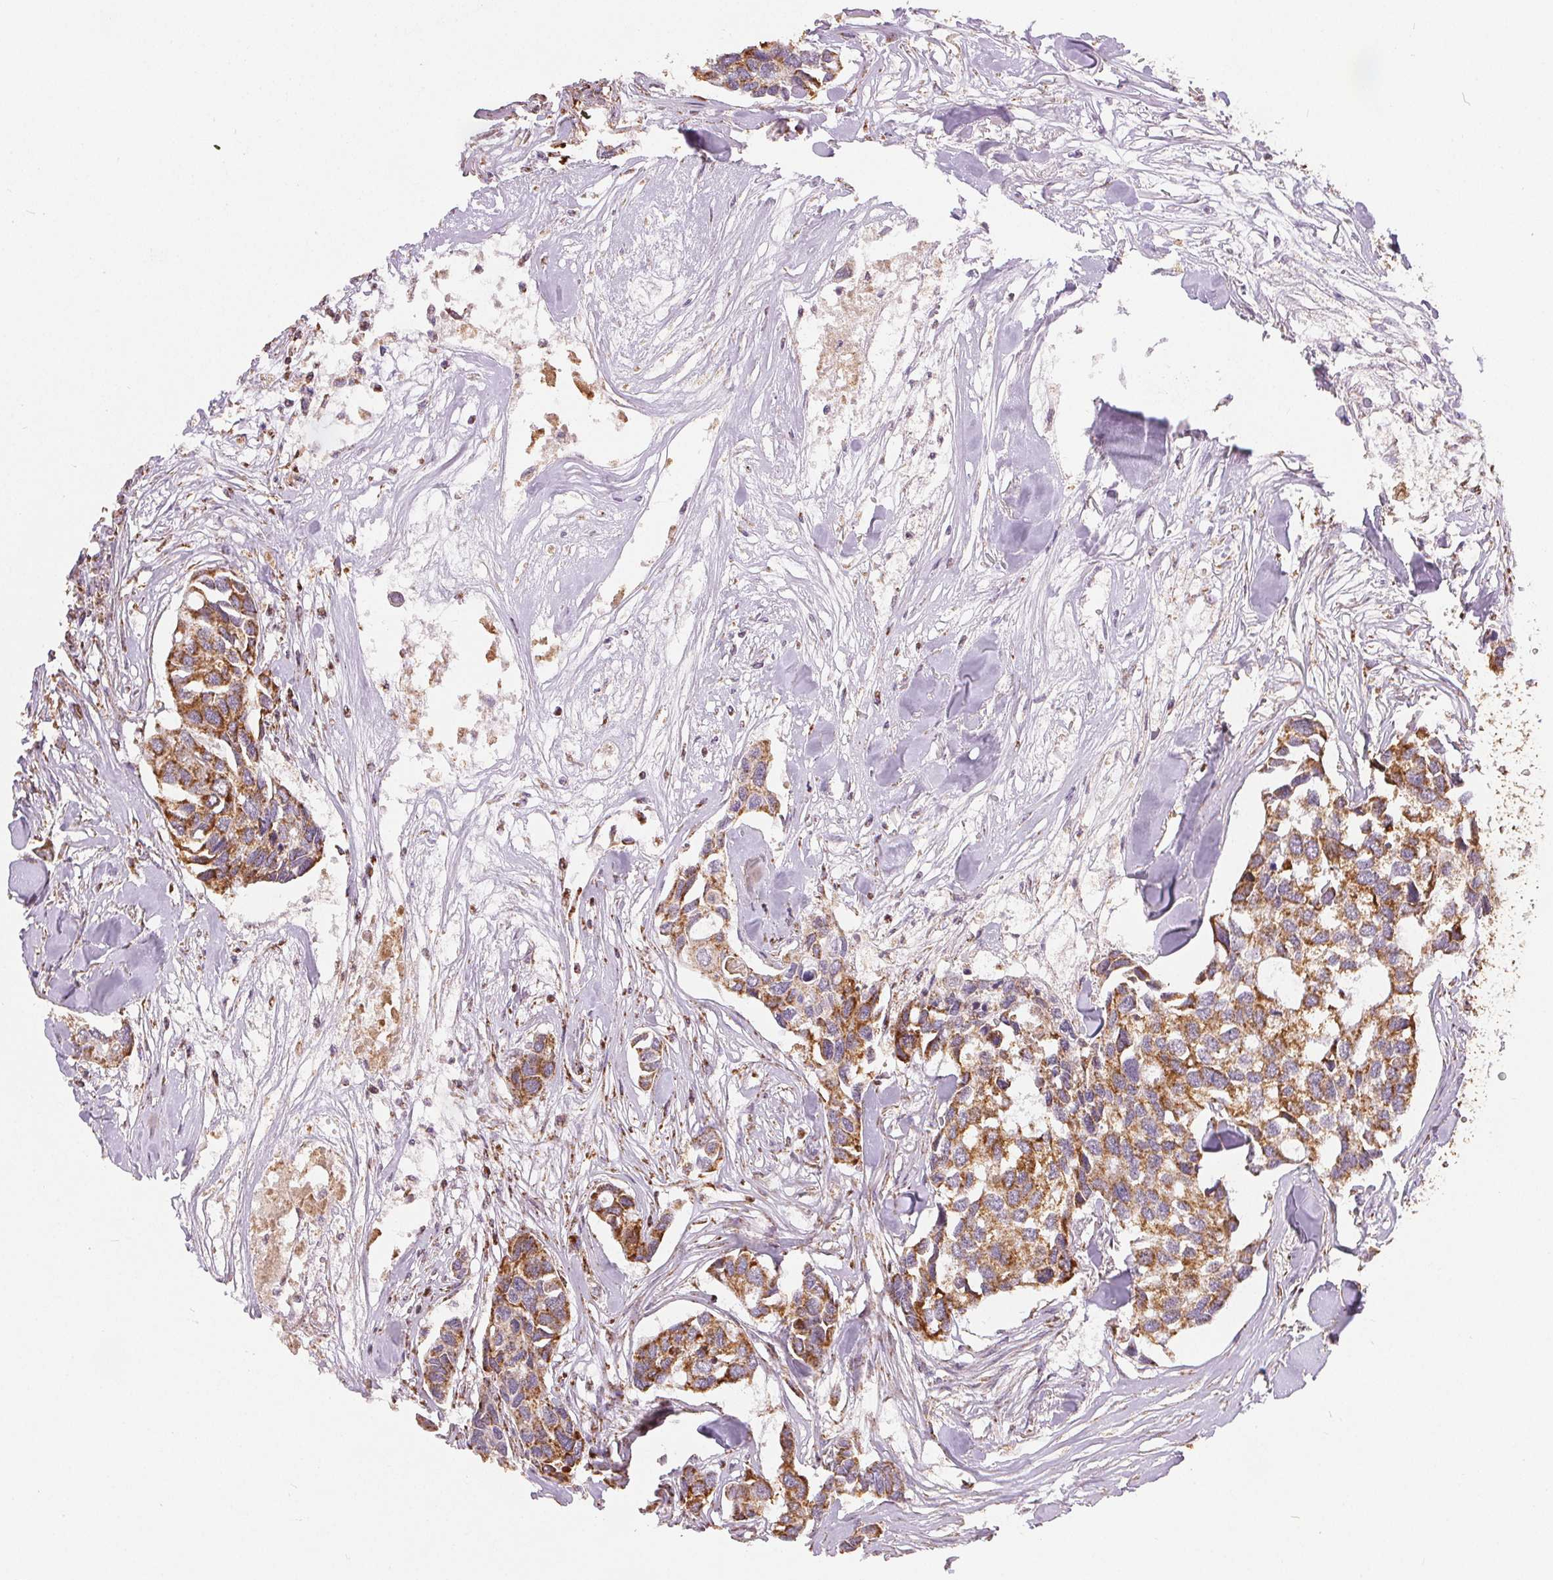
{"staining": {"intensity": "moderate", "quantity": ">75%", "location": "cytoplasmic/membranous"}, "tissue": "breast cancer", "cell_type": "Tumor cells", "image_type": "cancer", "snomed": [{"axis": "morphology", "description": "Duct carcinoma"}, {"axis": "topography", "description": "Breast"}], "caption": "About >75% of tumor cells in breast cancer (invasive ductal carcinoma) exhibit moderate cytoplasmic/membranous protein positivity as visualized by brown immunohistochemical staining.", "gene": "SDHB", "patient": {"sex": "female", "age": 83}}